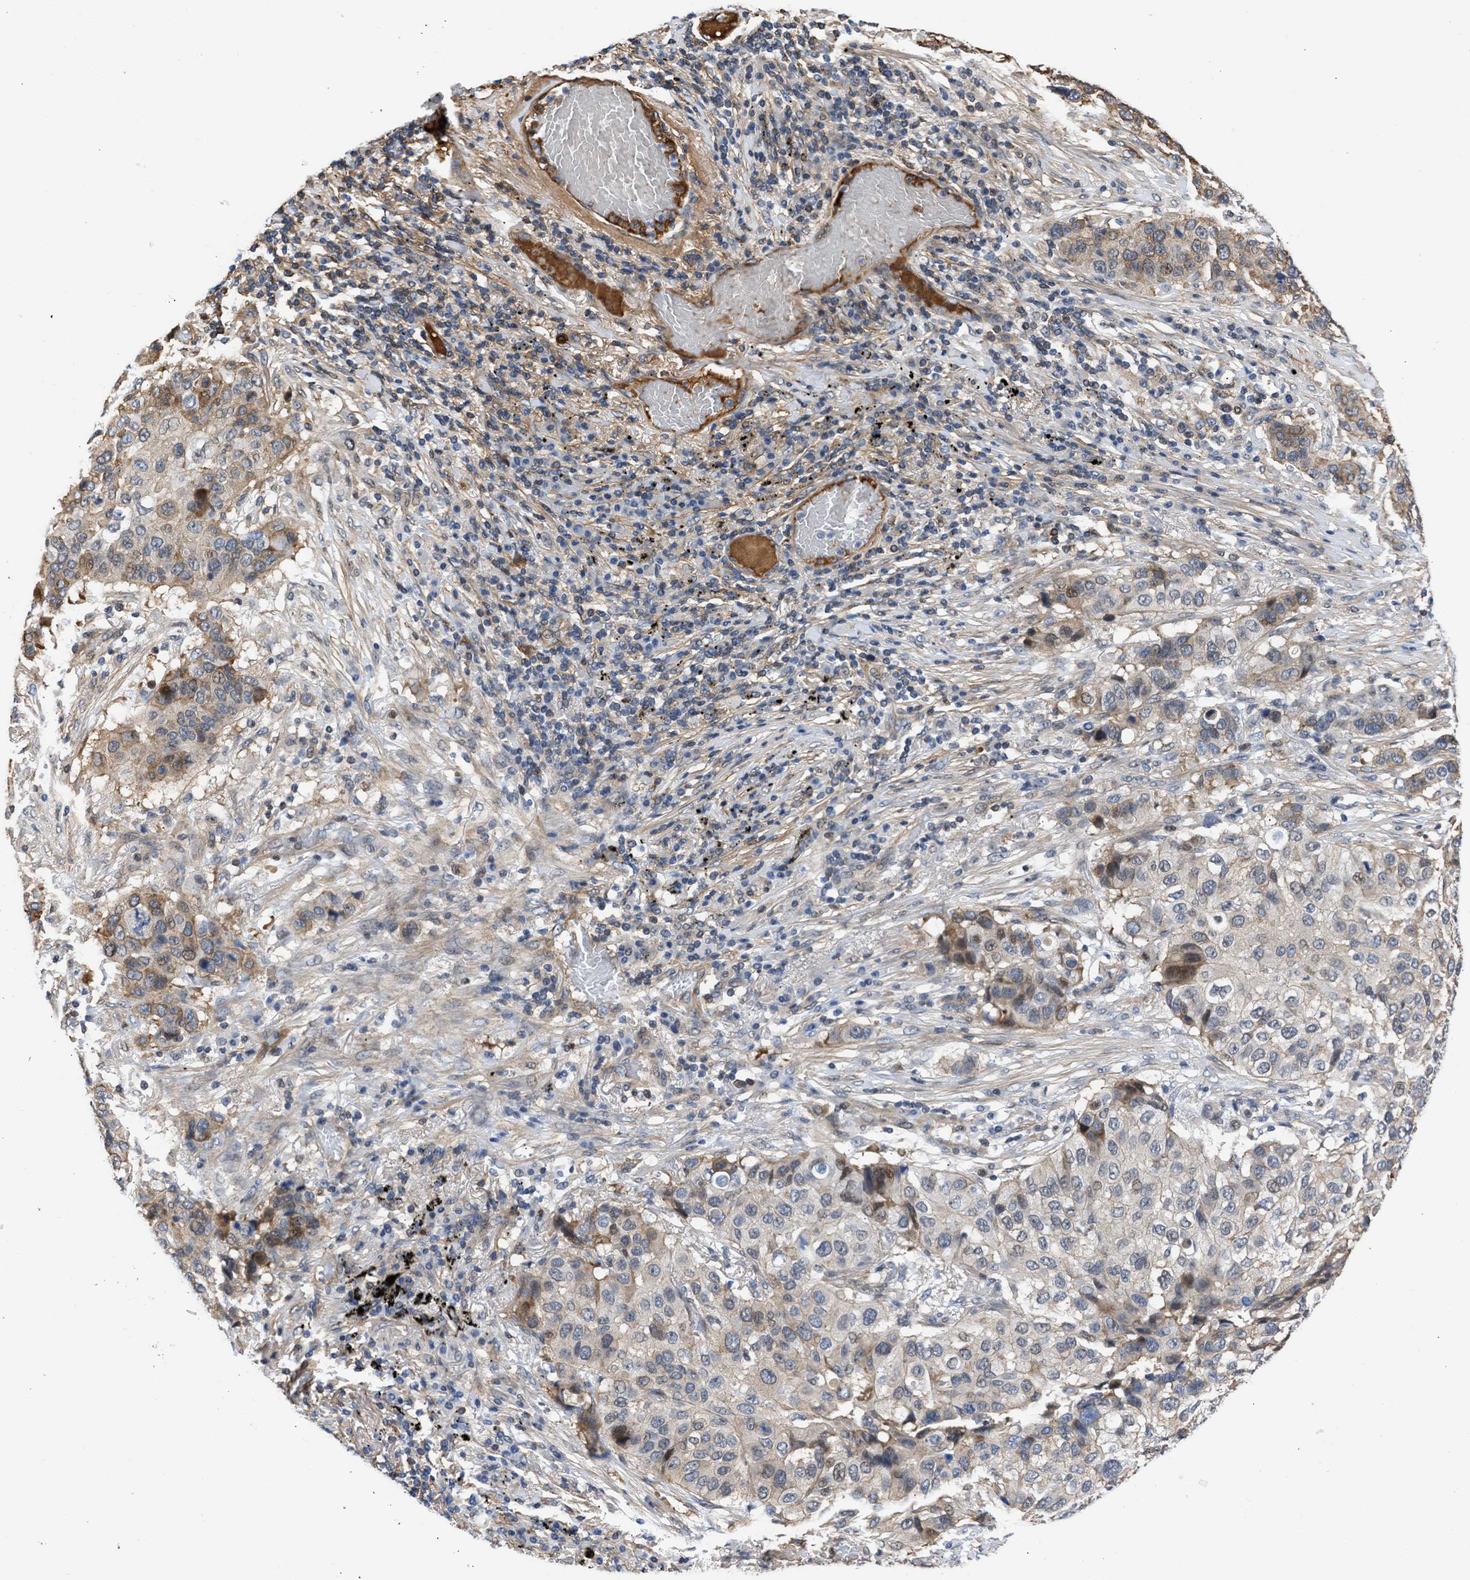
{"staining": {"intensity": "moderate", "quantity": "<25%", "location": "cytoplasmic/membranous,nuclear"}, "tissue": "lung cancer", "cell_type": "Tumor cells", "image_type": "cancer", "snomed": [{"axis": "morphology", "description": "Squamous cell carcinoma, NOS"}, {"axis": "topography", "description": "Lung"}], "caption": "High-power microscopy captured an immunohistochemistry micrograph of lung squamous cell carcinoma, revealing moderate cytoplasmic/membranous and nuclear positivity in approximately <25% of tumor cells. (DAB = brown stain, brightfield microscopy at high magnification).", "gene": "MAS1L", "patient": {"sex": "male", "age": 57}}